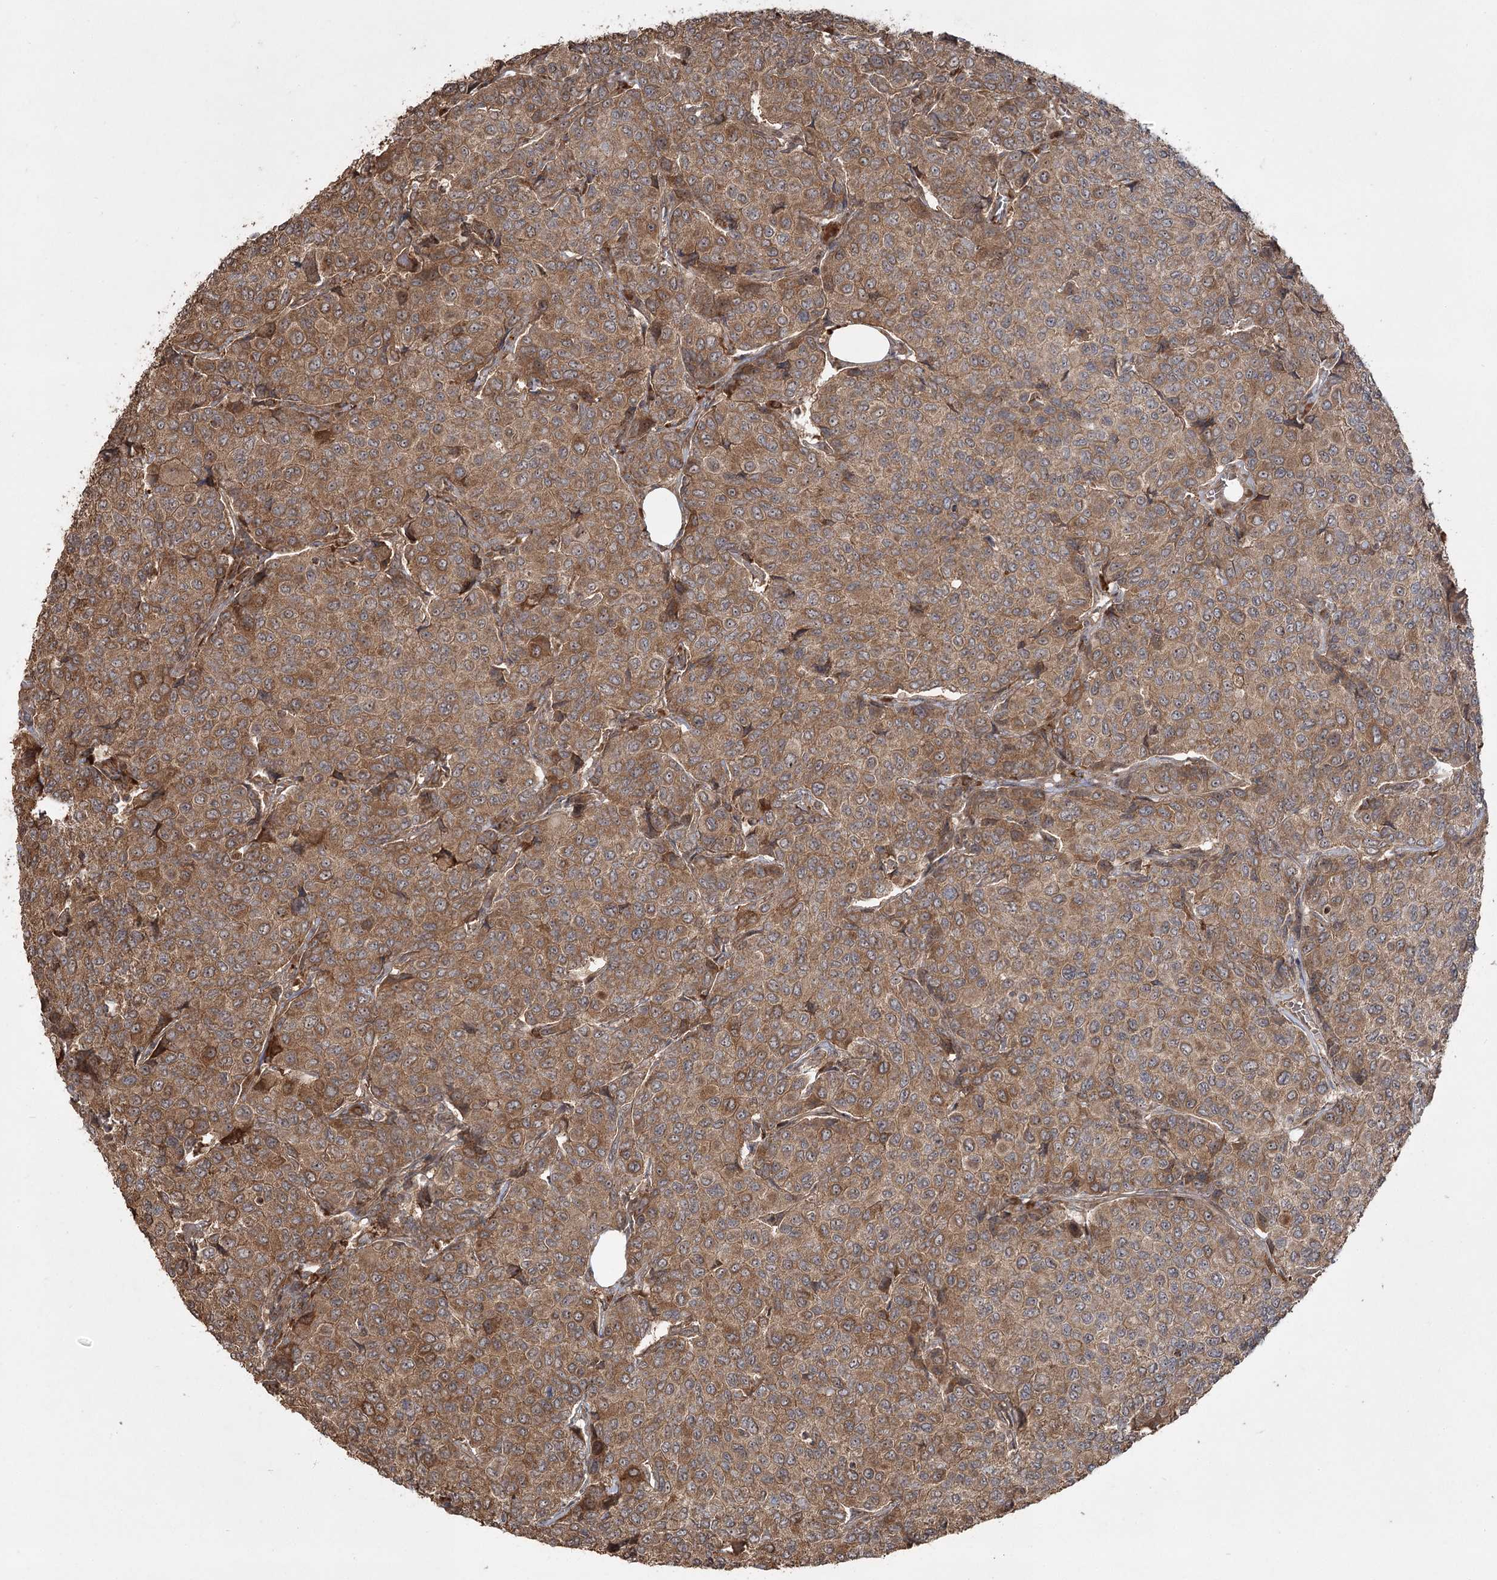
{"staining": {"intensity": "moderate", "quantity": ">75%", "location": "cytoplasmic/membranous"}, "tissue": "breast cancer", "cell_type": "Tumor cells", "image_type": "cancer", "snomed": [{"axis": "morphology", "description": "Duct carcinoma"}, {"axis": "topography", "description": "Breast"}], "caption": "The immunohistochemical stain labels moderate cytoplasmic/membranous staining in tumor cells of intraductal carcinoma (breast) tissue. (DAB = brown stain, brightfield microscopy at high magnification).", "gene": "CPLANE1", "patient": {"sex": "female", "age": 55}}